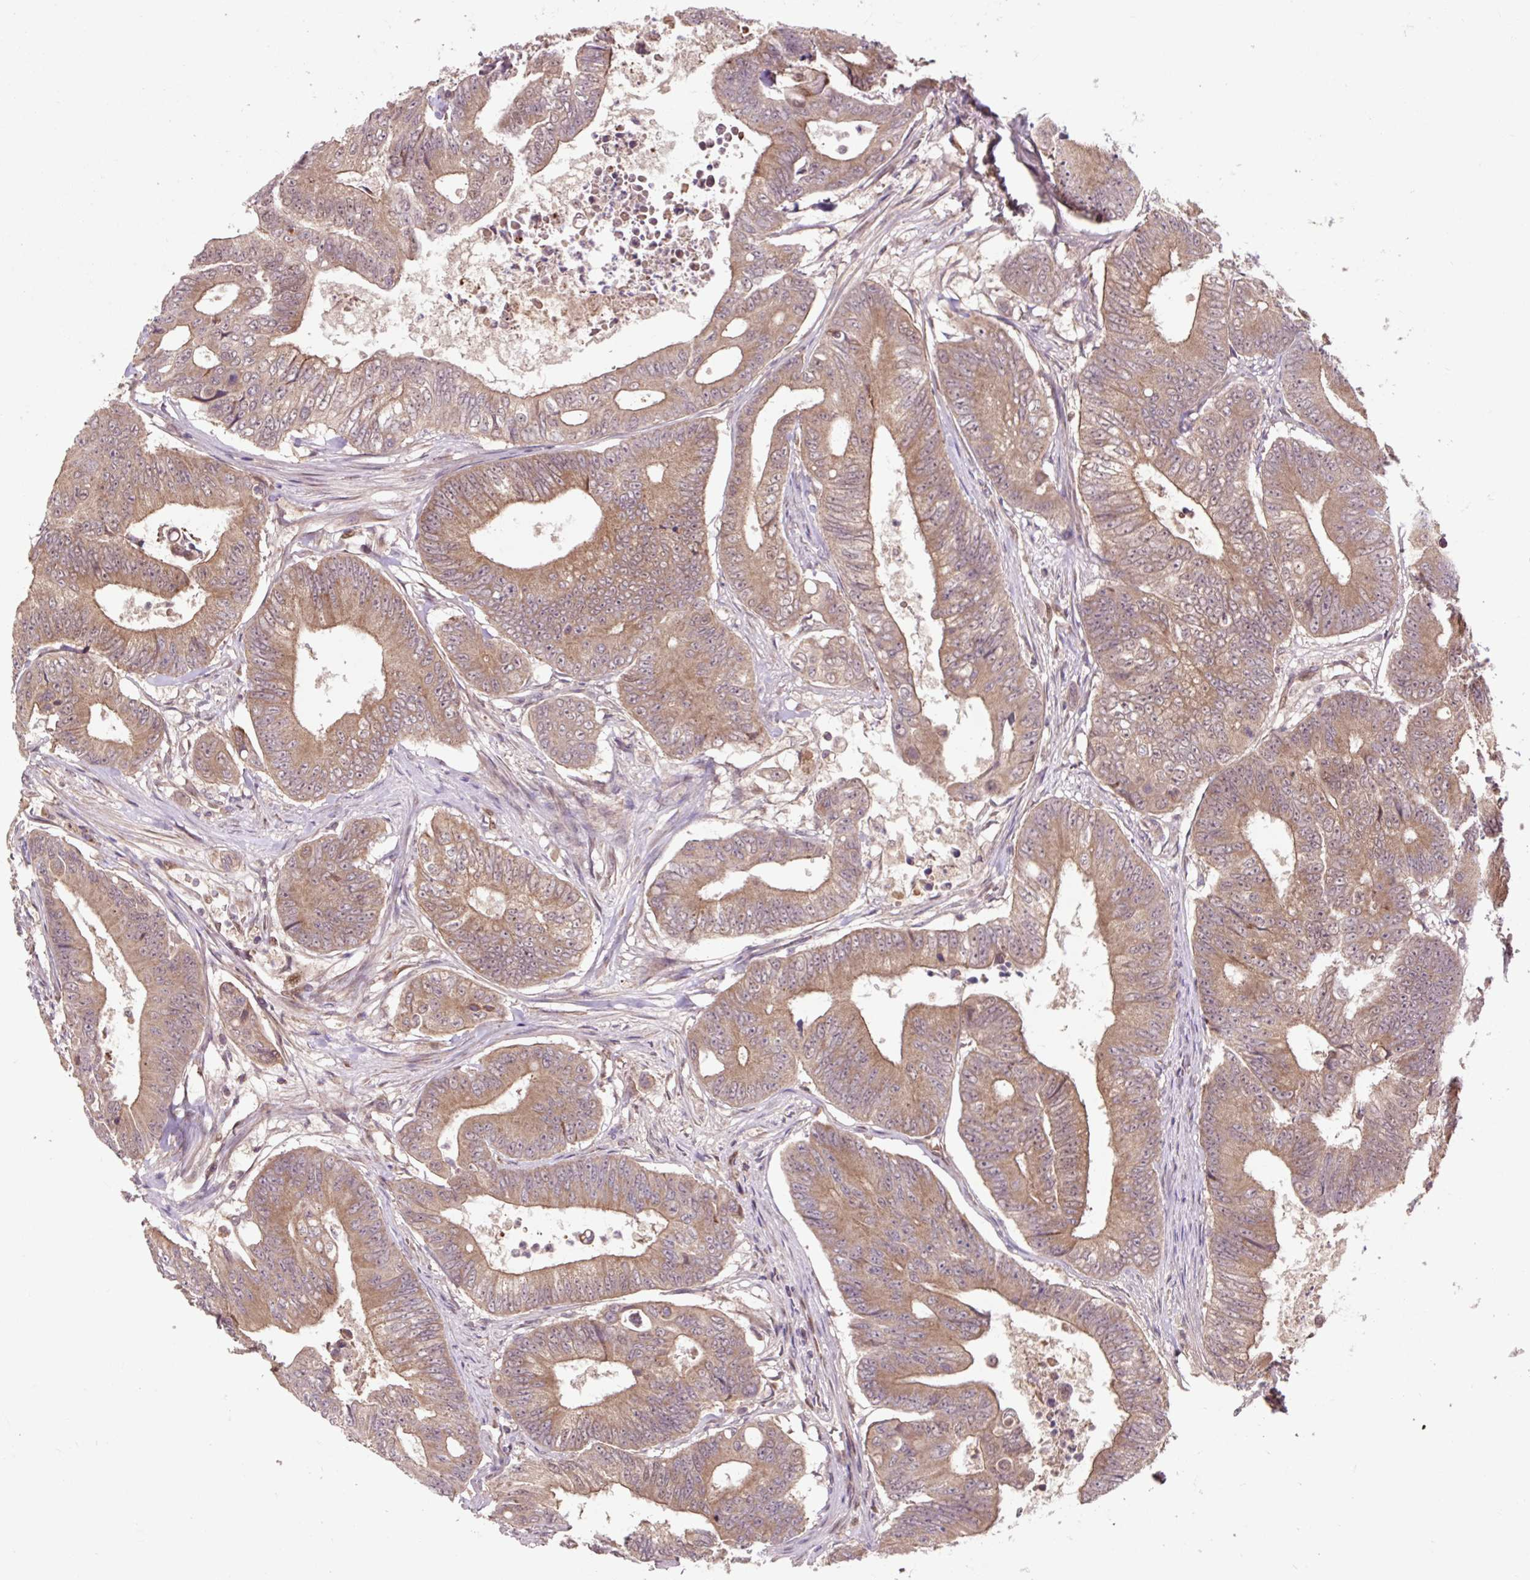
{"staining": {"intensity": "moderate", "quantity": ">75%", "location": "cytoplasmic/membranous"}, "tissue": "colorectal cancer", "cell_type": "Tumor cells", "image_type": "cancer", "snomed": [{"axis": "morphology", "description": "Adenocarcinoma, NOS"}, {"axis": "topography", "description": "Colon"}], "caption": "An immunohistochemistry photomicrograph of tumor tissue is shown. Protein staining in brown highlights moderate cytoplasmic/membranous positivity in colorectal cancer (adenocarcinoma) within tumor cells.", "gene": "MMS19", "patient": {"sex": "female", "age": 48}}